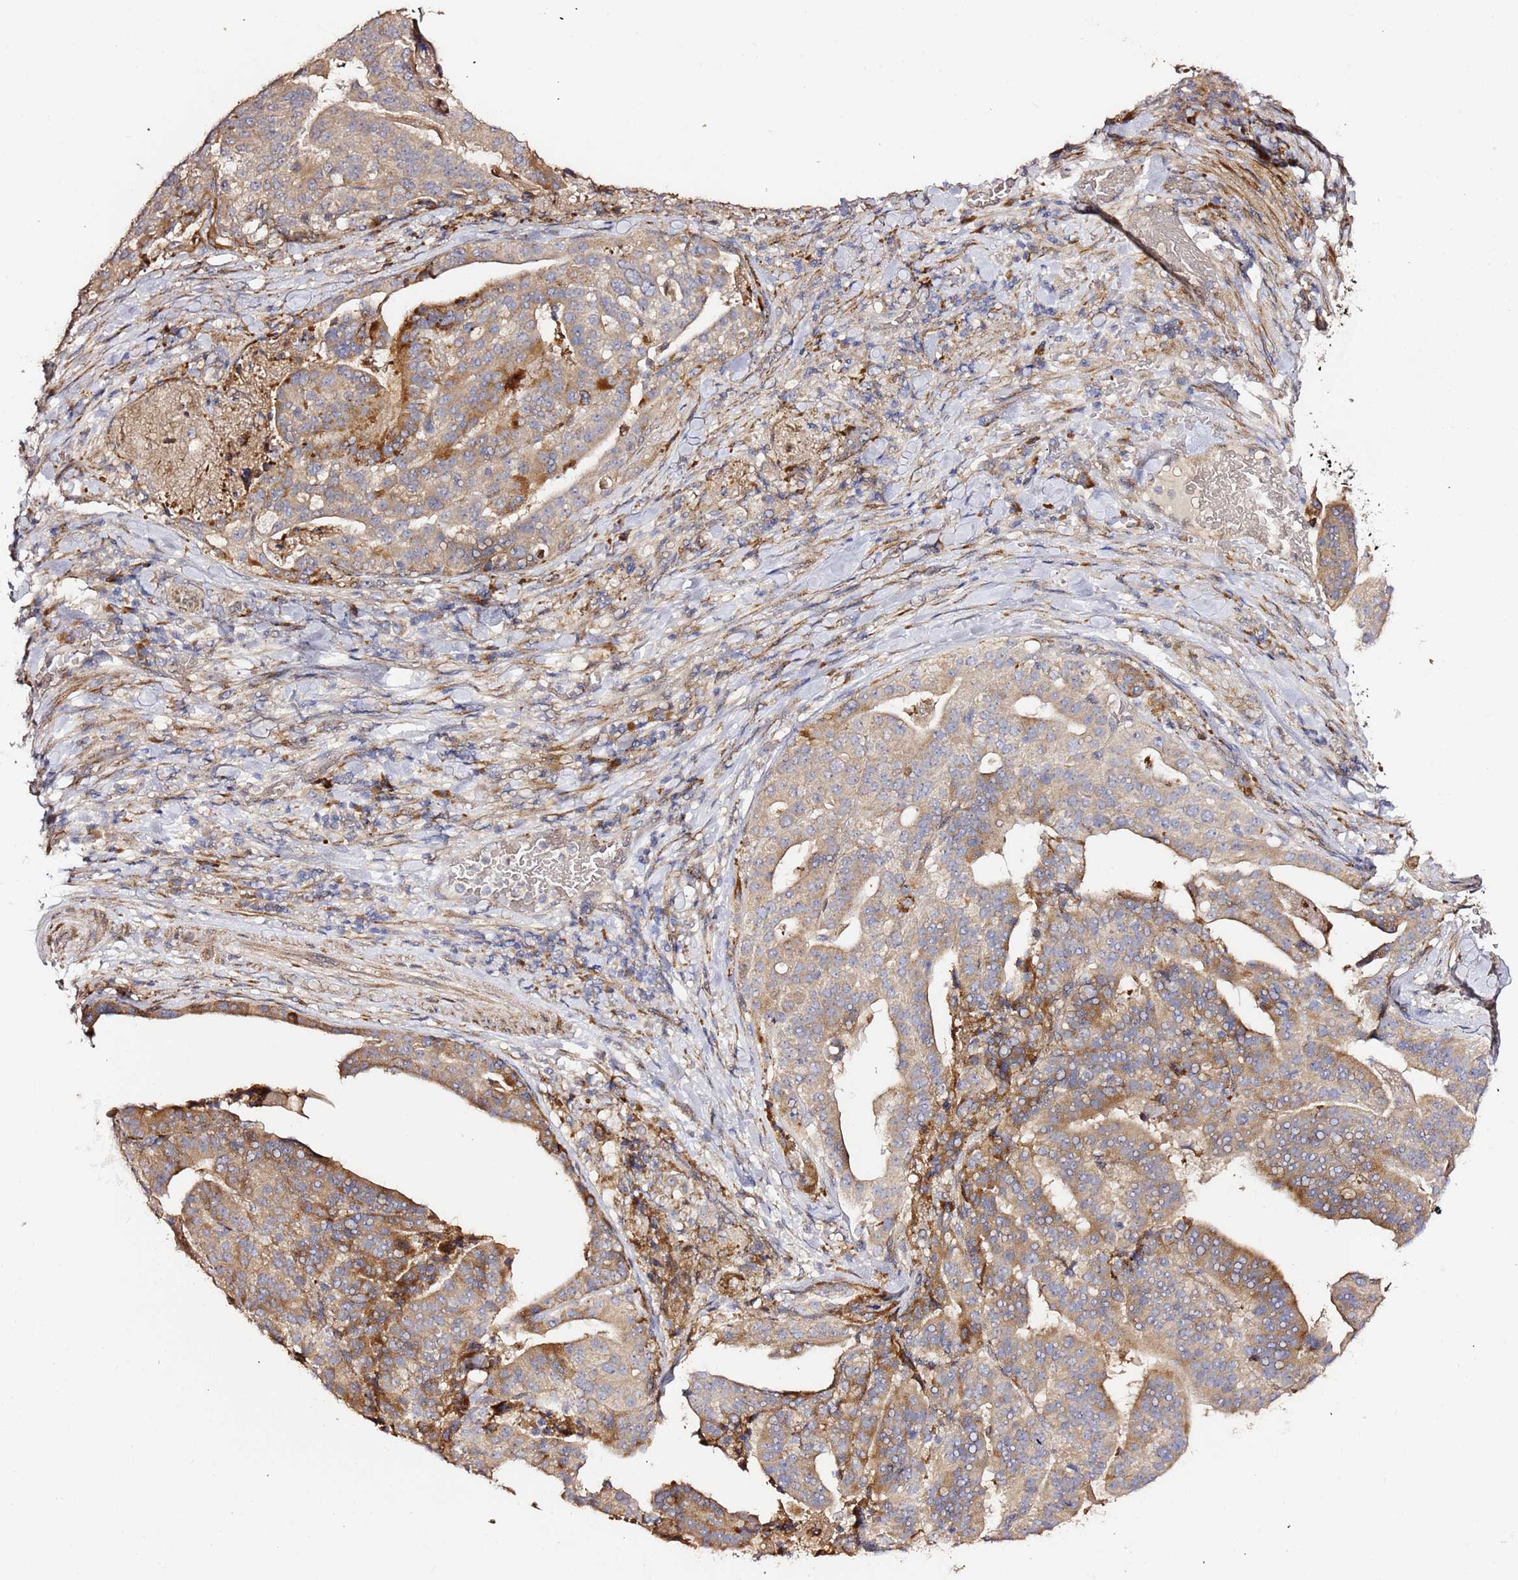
{"staining": {"intensity": "moderate", "quantity": "25%-75%", "location": "cytoplasmic/membranous"}, "tissue": "stomach cancer", "cell_type": "Tumor cells", "image_type": "cancer", "snomed": [{"axis": "morphology", "description": "Adenocarcinoma, NOS"}, {"axis": "topography", "description": "Stomach"}], "caption": "A high-resolution image shows immunohistochemistry staining of stomach adenocarcinoma, which reveals moderate cytoplasmic/membranous expression in approximately 25%-75% of tumor cells. The protein of interest is stained brown, and the nuclei are stained in blue (DAB (3,3'-diaminobenzidine) IHC with brightfield microscopy, high magnification).", "gene": "HSD17B7", "patient": {"sex": "male", "age": 48}}